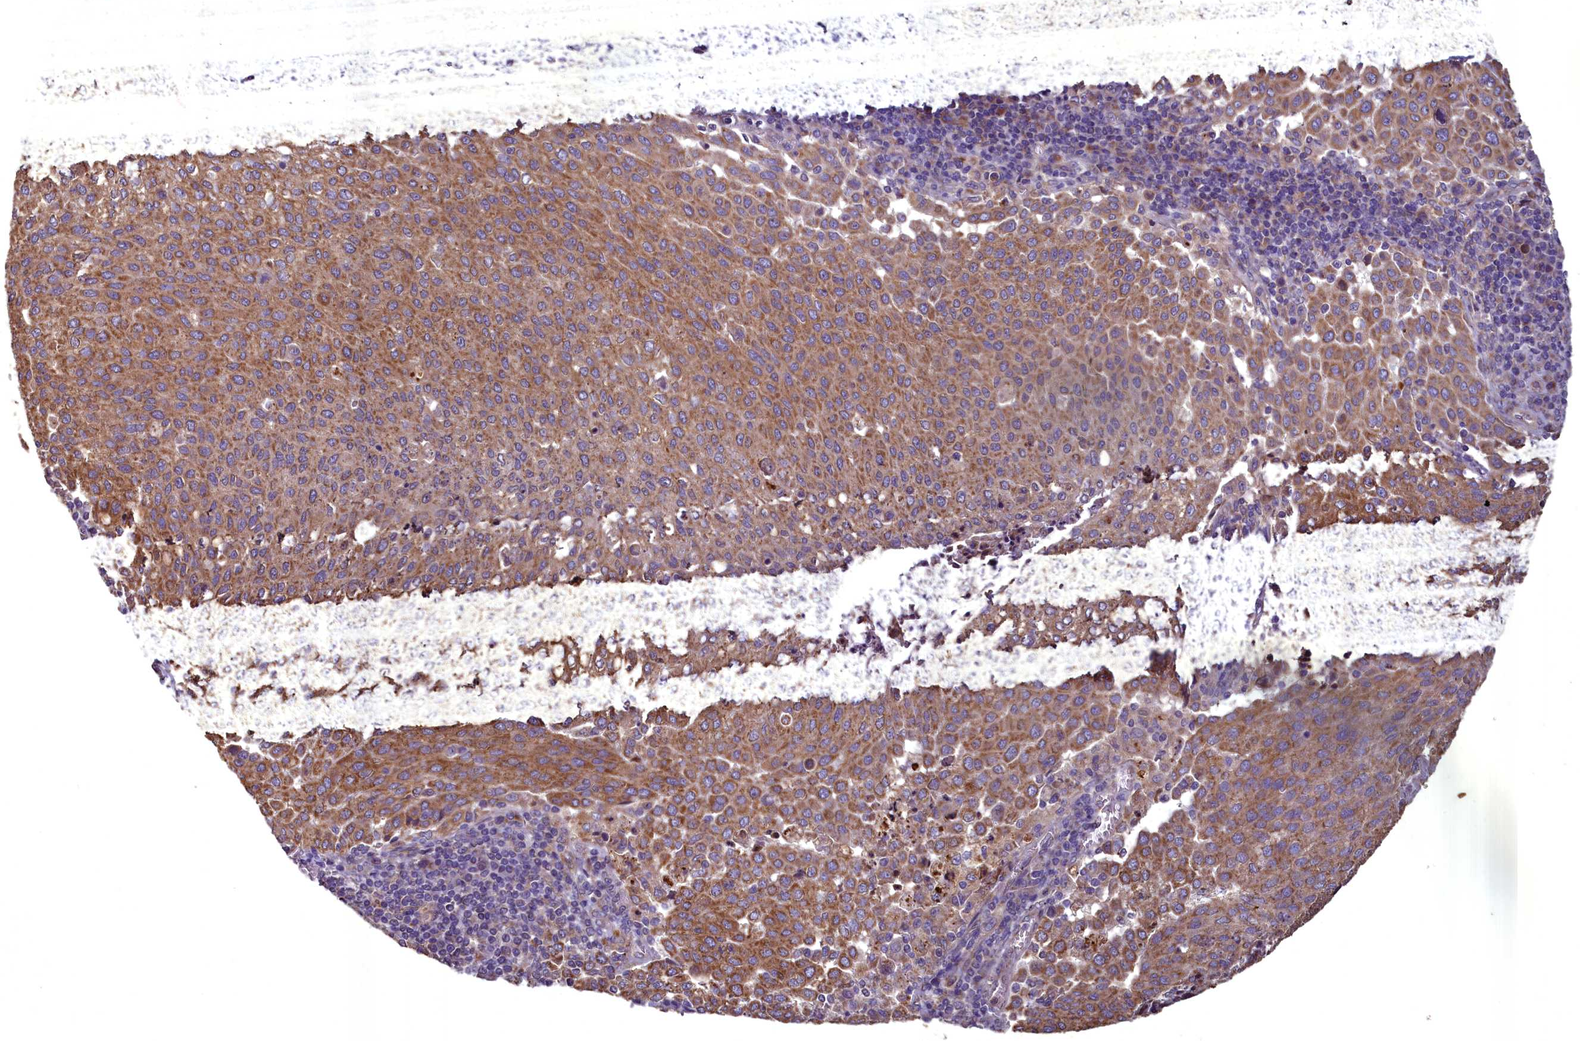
{"staining": {"intensity": "moderate", "quantity": ">75%", "location": "cytoplasmic/membranous"}, "tissue": "cervical cancer", "cell_type": "Tumor cells", "image_type": "cancer", "snomed": [{"axis": "morphology", "description": "Squamous cell carcinoma, NOS"}, {"axis": "topography", "description": "Cervix"}], "caption": "DAB (3,3'-diaminobenzidine) immunohistochemical staining of cervical cancer (squamous cell carcinoma) demonstrates moderate cytoplasmic/membranous protein expression in approximately >75% of tumor cells. Nuclei are stained in blue.", "gene": "ACAD8", "patient": {"sex": "female", "age": 46}}